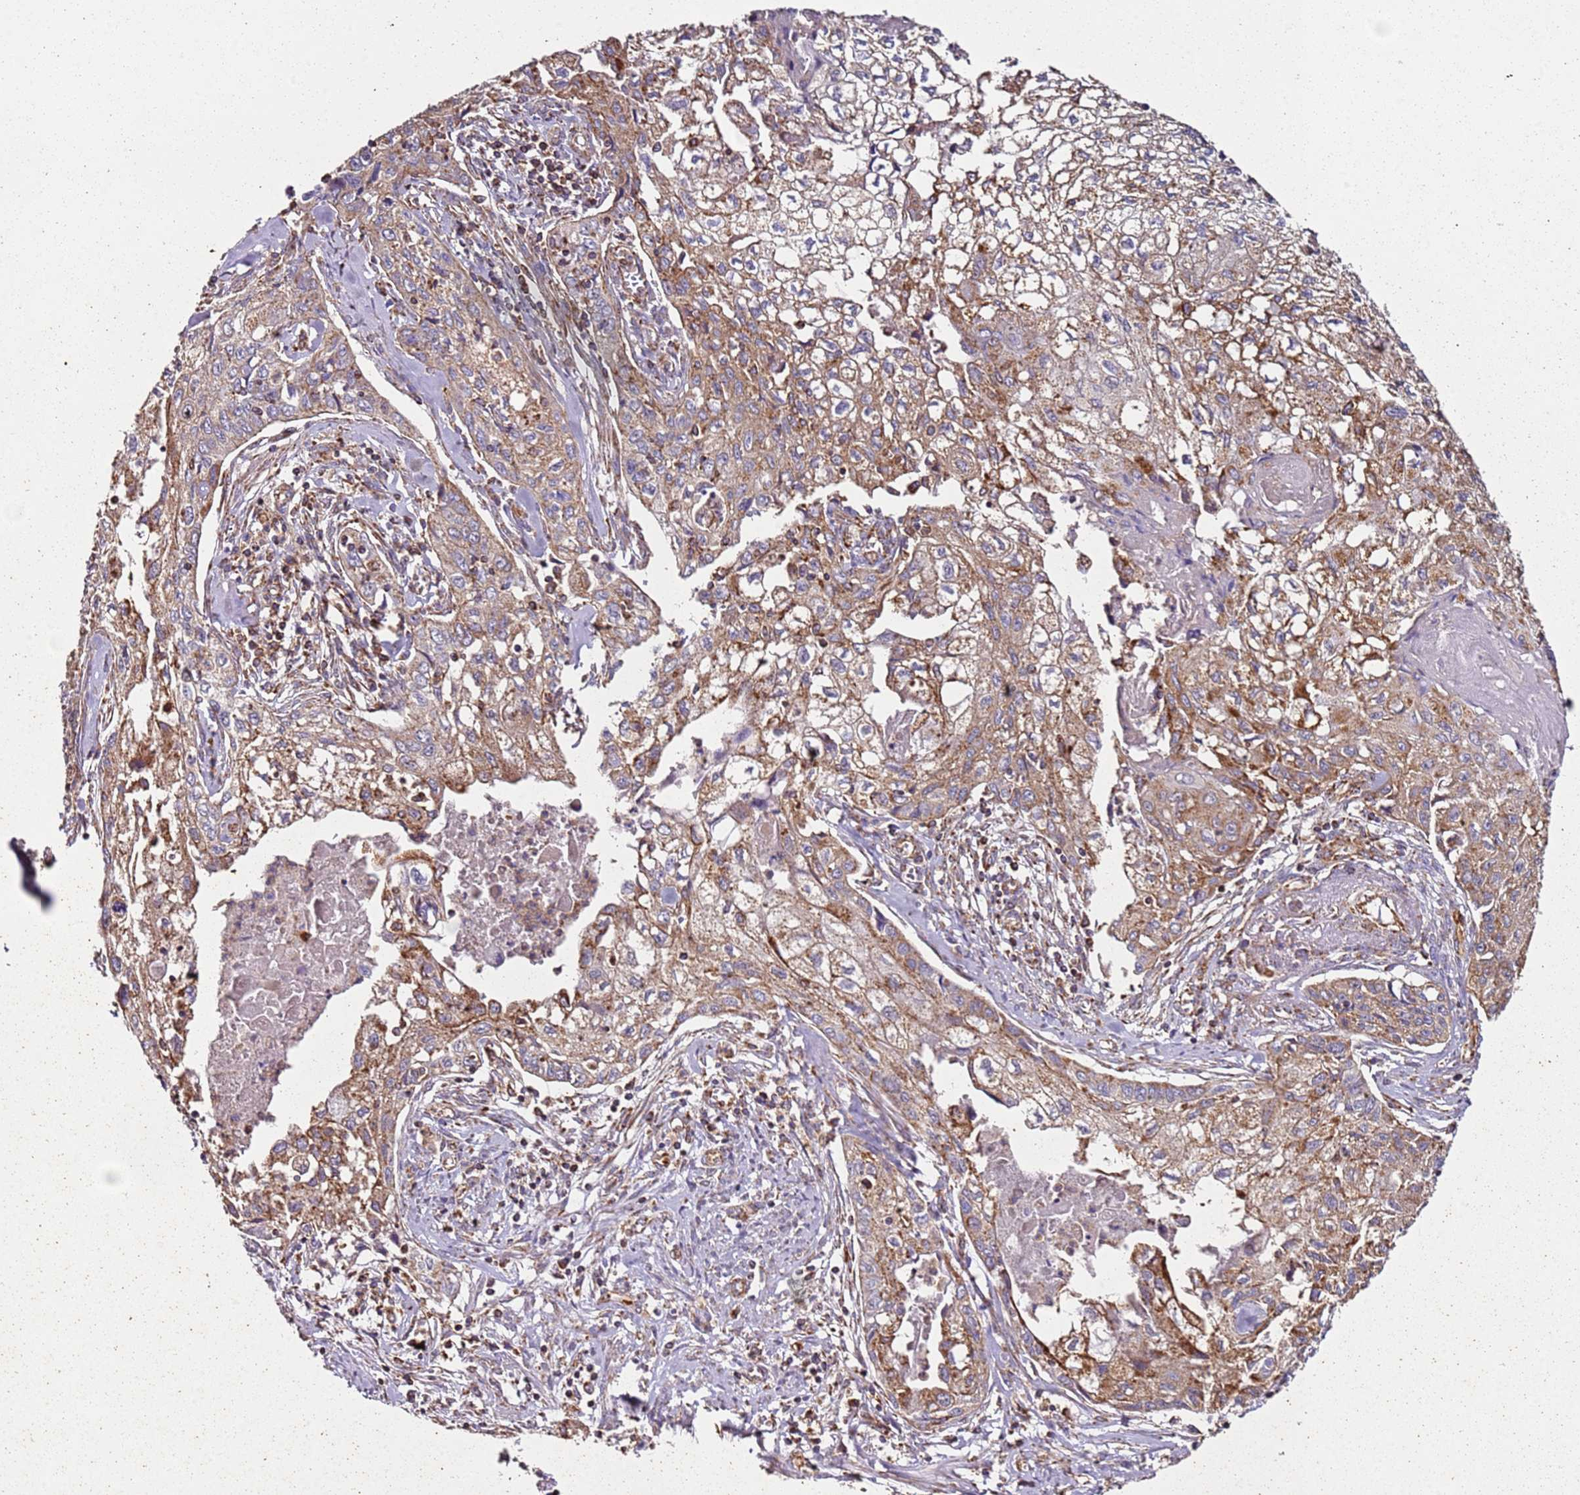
{"staining": {"intensity": "moderate", "quantity": ">75%", "location": "cytoplasmic/membranous"}, "tissue": "cervical cancer", "cell_type": "Tumor cells", "image_type": "cancer", "snomed": [{"axis": "morphology", "description": "Squamous cell carcinoma, NOS"}, {"axis": "topography", "description": "Cervix"}], "caption": "This is a histology image of IHC staining of squamous cell carcinoma (cervical), which shows moderate expression in the cytoplasmic/membranous of tumor cells.", "gene": "RMND5A", "patient": {"sex": "female", "age": 67}}